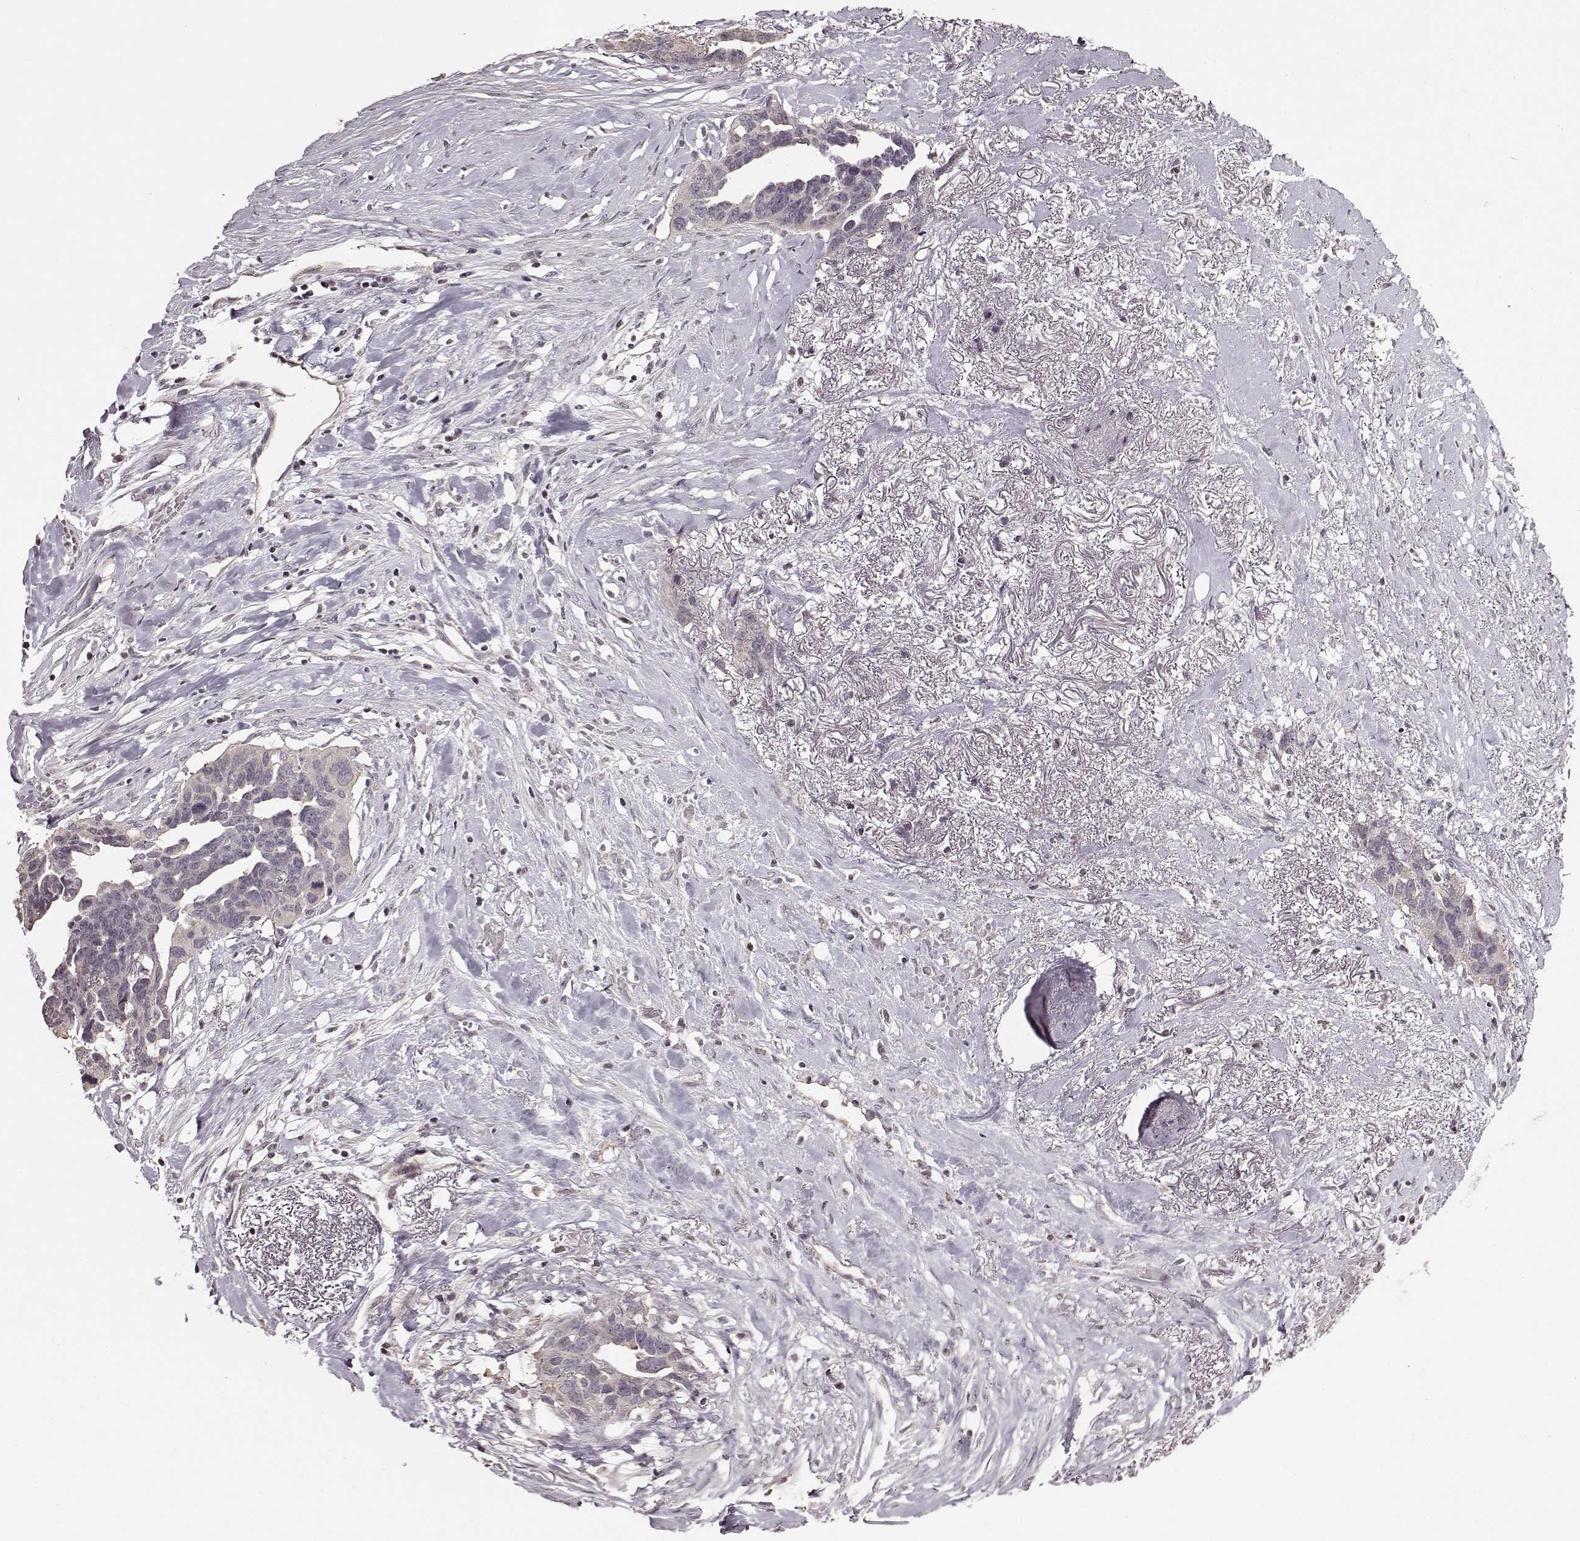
{"staining": {"intensity": "negative", "quantity": "none", "location": "none"}, "tissue": "ovarian cancer", "cell_type": "Tumor cells", "image_type": "cancer", "snomed": [{"axis": "morphology", "description": "Cystadenocarcinoma, serous, NOS"}, {"axis": "topography", "description": "Ovary"}], "caption": "There is no significant staining in tumor cells of ovarian cancer.", "gene": "FSHB", "patient": {"sex": "female", "age": 69}}